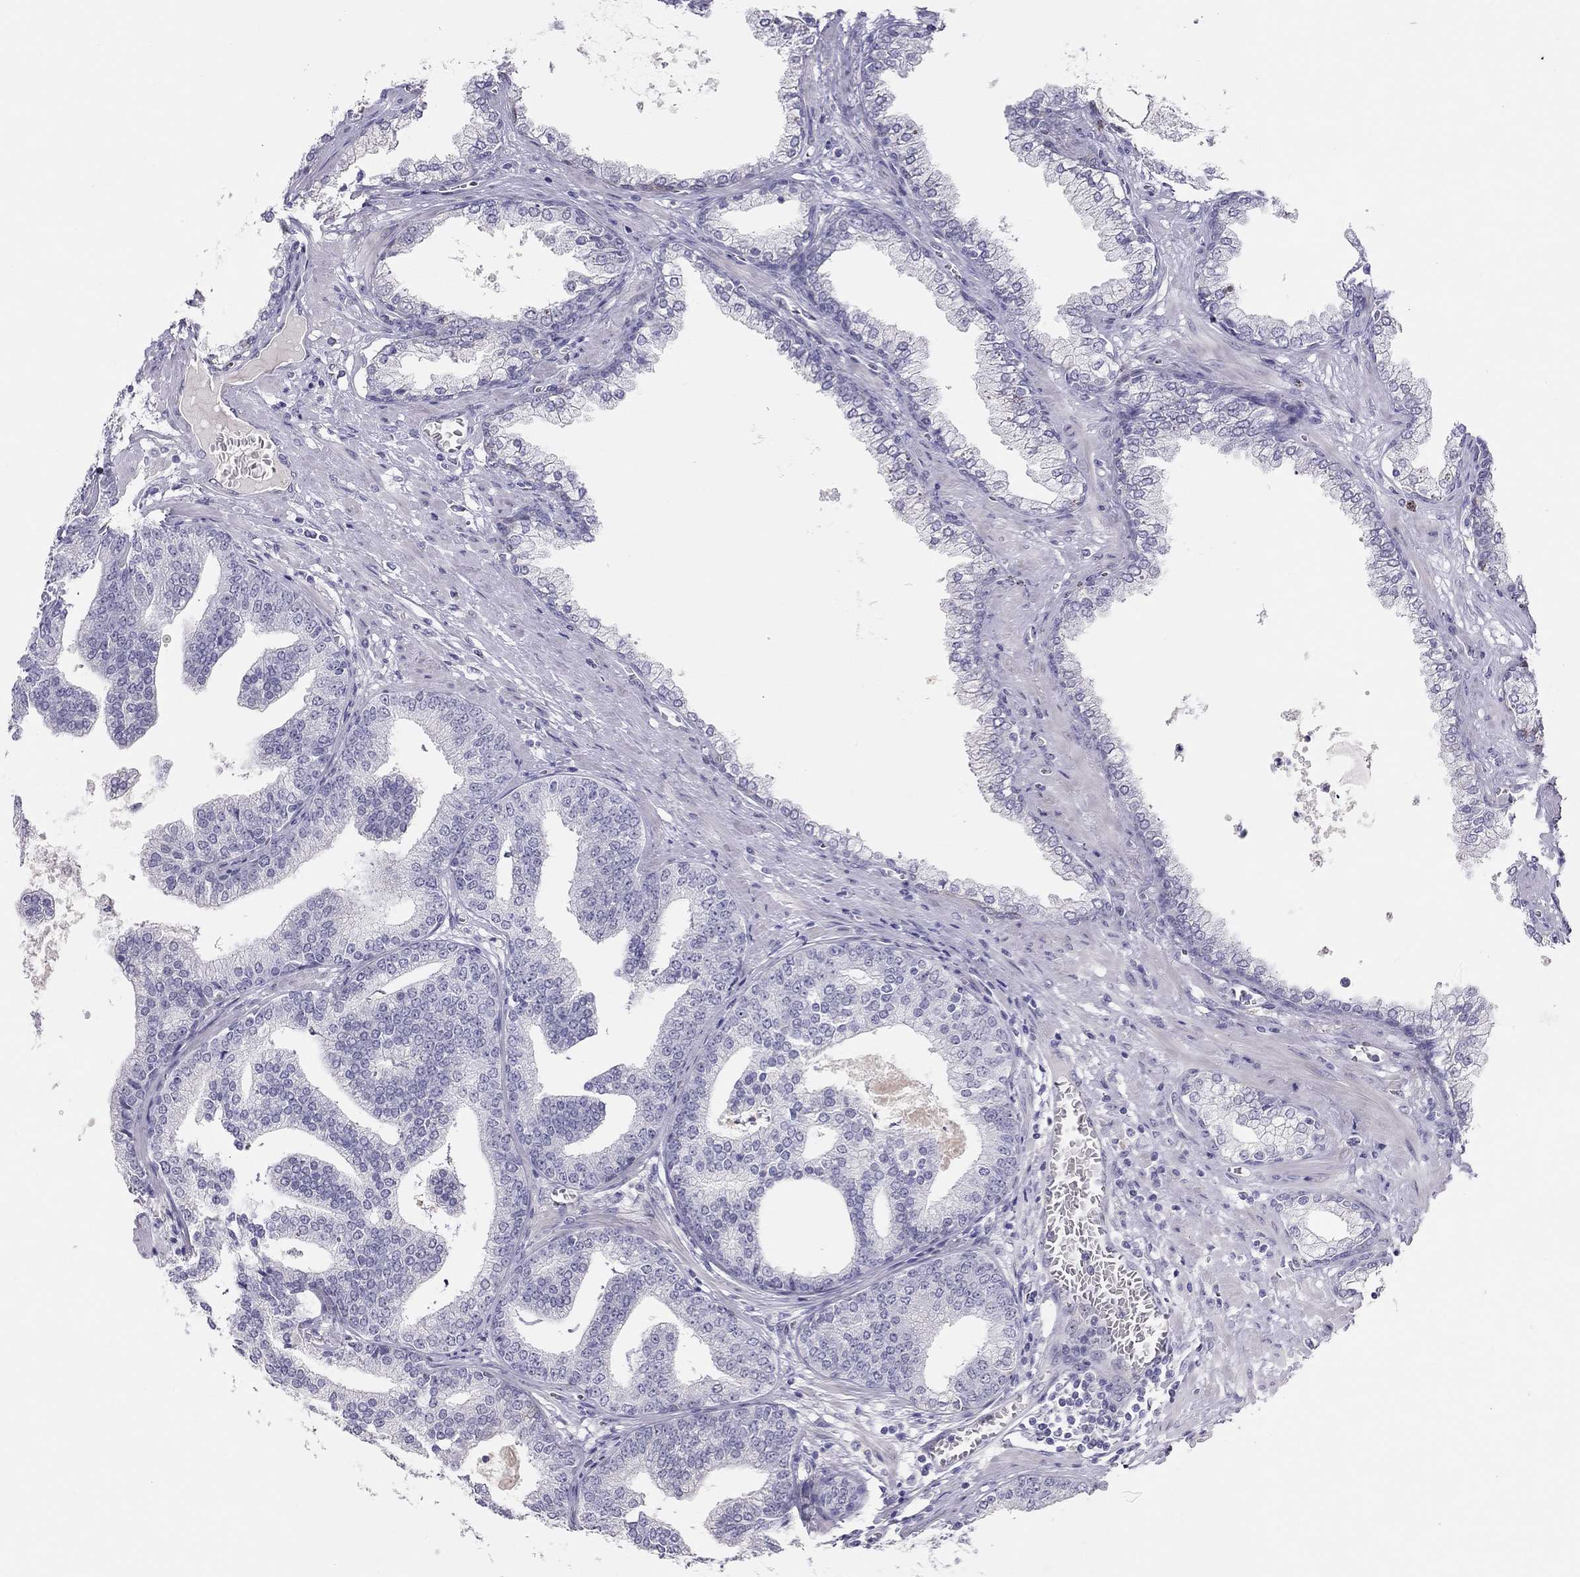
{"staining": {"intensity": "negative", "quantity": "none", "location": "none"}, "tissue": "prostate cancer", "cell_type": "Tumor cells", "image_type": "cancer", "snomed": [{"axis": "morphology", "description": "Adenocarcinoma, NOS"}, {"axis": "topography", "description": "Prostate"}], "caption": "Human adenocarcinoma (prostate) stained for a protein using immunohistochemistry shows no staining in tumor cells.", "gene": "KCNV2", "patient": {"sex": "male", "age": 64}}